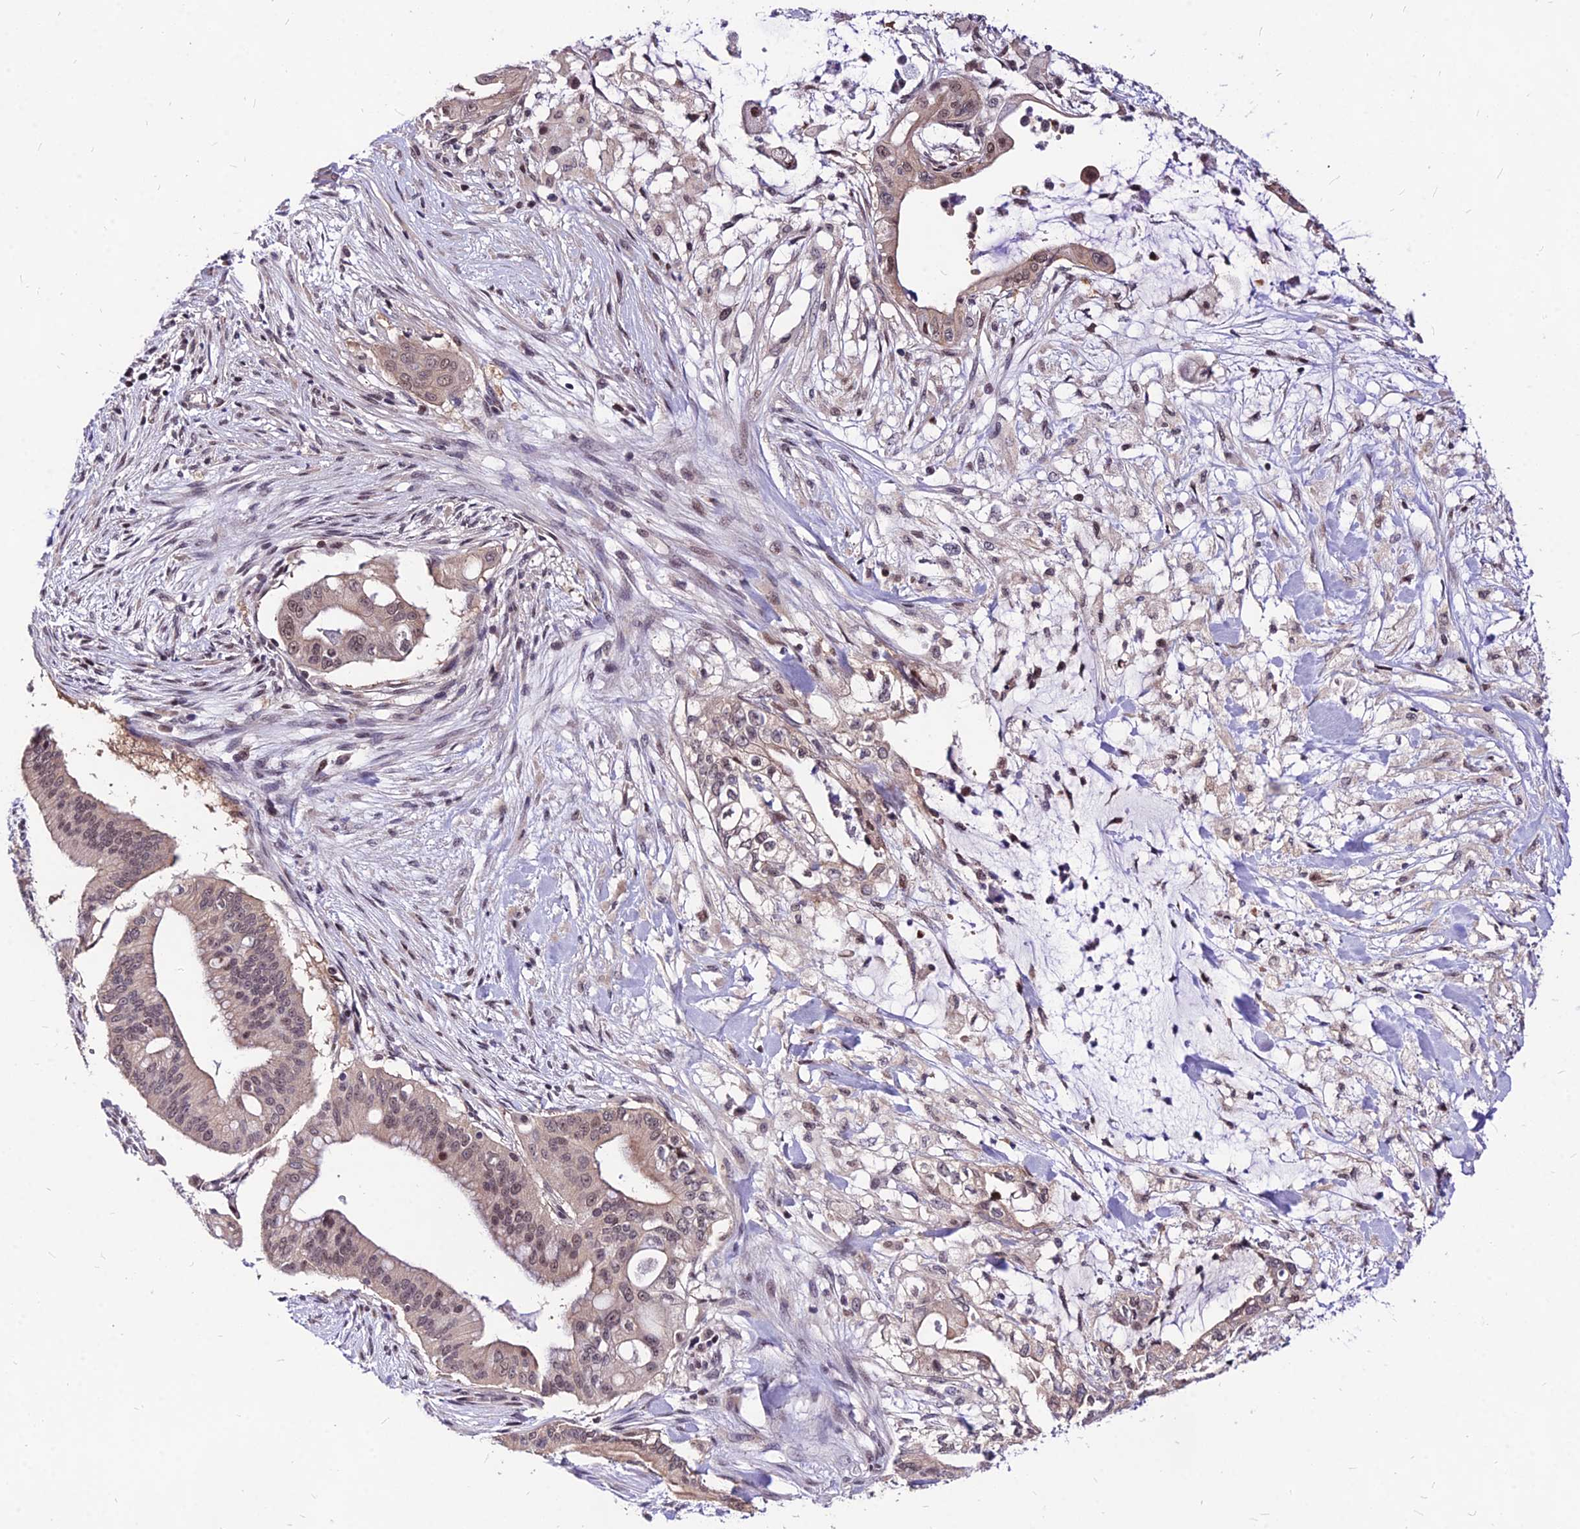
{"staining": {"intensity": "weak", "quantity": "25%-75%", "location": "cytoplasmic/membranous,nuclear"}, "tissue": "pancreatic cancer", "cell_type": "Tumor cells", "image_type": "cancer", "snomed": [{"axis": "morphology", "description": "Adenocarcinoma, NOS"}, {"axis": "topography", "description": "Pancreas"}], "caption": "A high-resolution micrograph shows immunohistochemistry staining of pancreatic adenocarcinoma, which reveals weak cytoplasmic/membranous and nuclear staining in about 25%-75% of tumor cells.", "gene": "DDX55", "patient": {"sex": "male", "age": 46}}